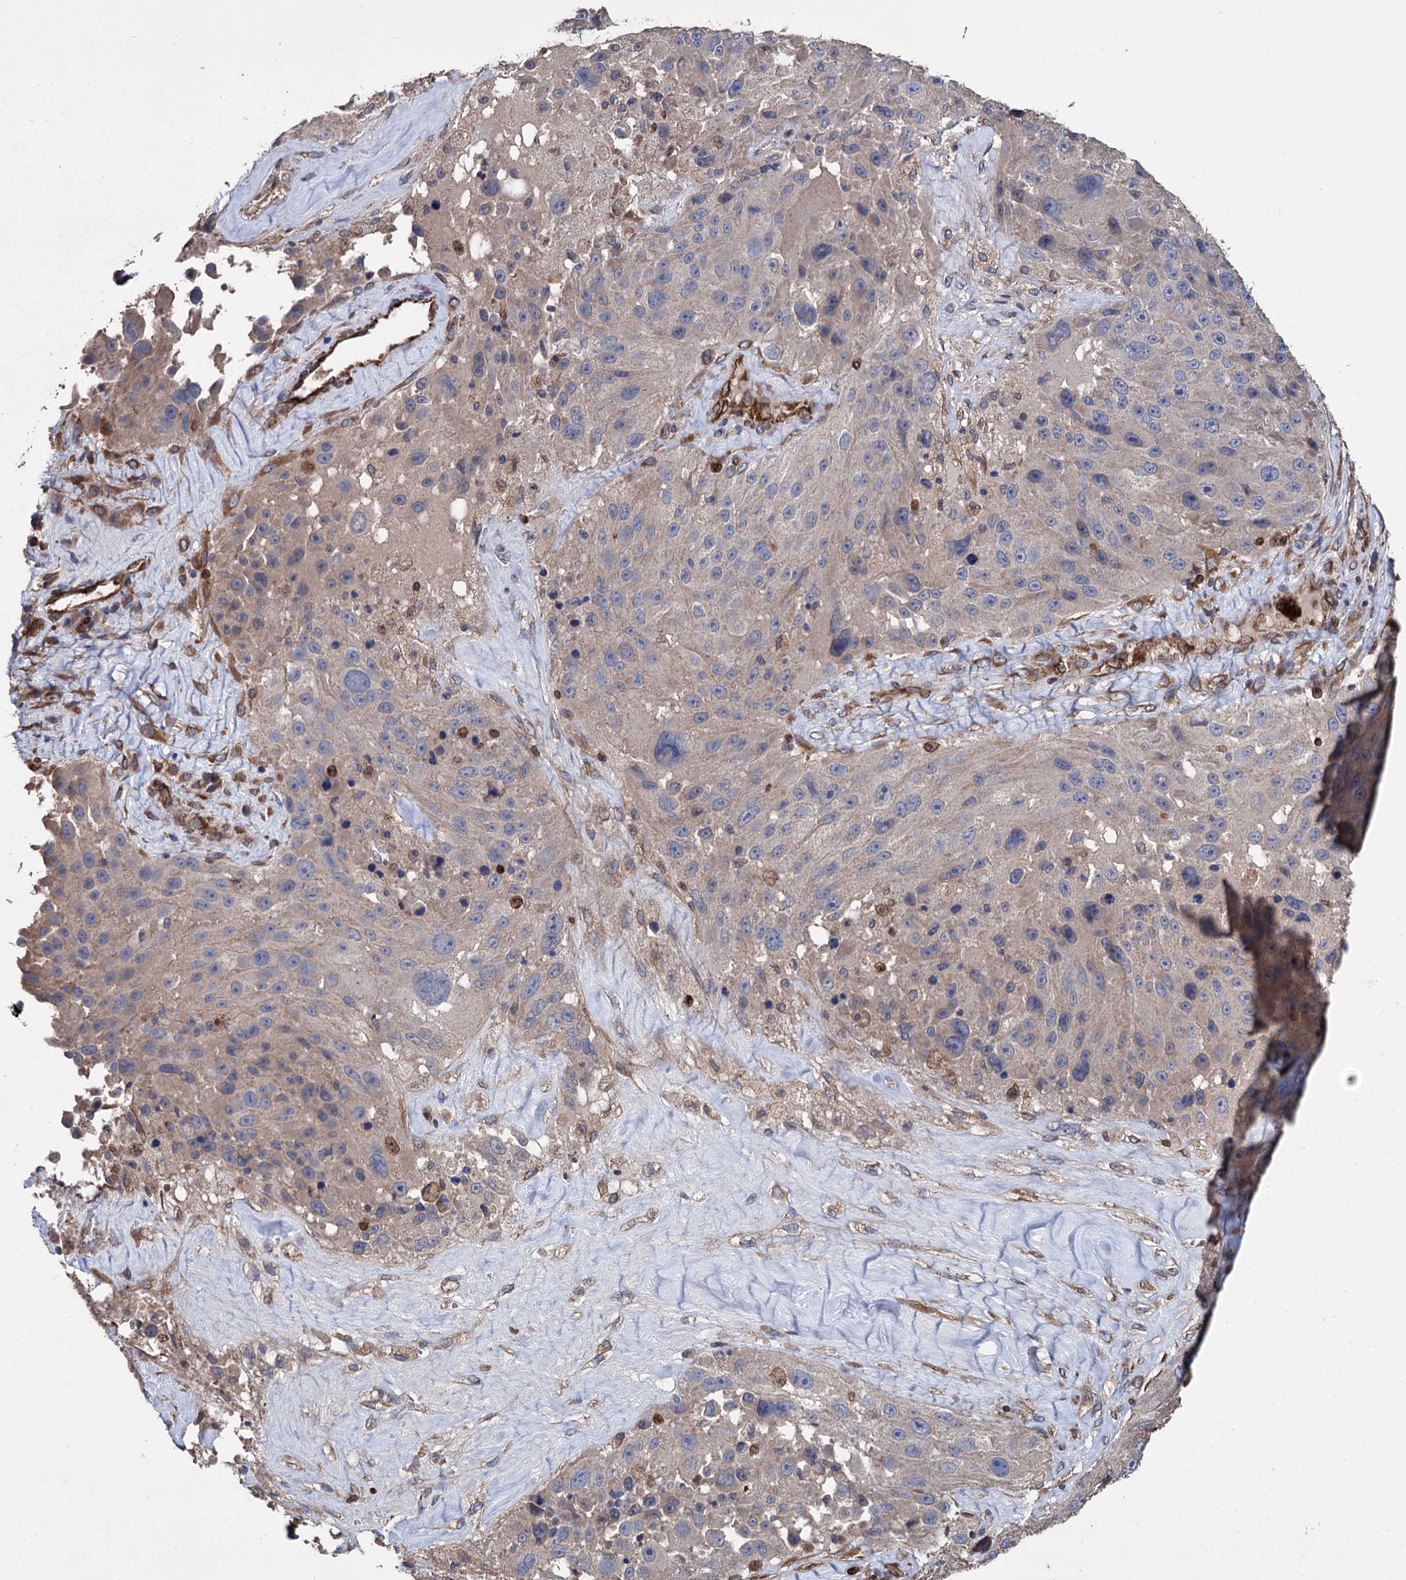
{"staining": {"intensity": "weak", "quantity": "<25%", "location": "cytoplasmic/membranous"}, "tissue": "melanoma", "cell_type": "Tumor cells", "image_type": "cancer", "snomed": [{"axis": "morphology", "description": "Malignant melanoma, Metastatic site"}, {"axis": "topography", "description": "Lymph node"}], "caption": "Tumor cells show no significant staining in malignant melanoma (metastatic site).", "gene": "STING1", "patient": {"sex": "male", "age": 62}}